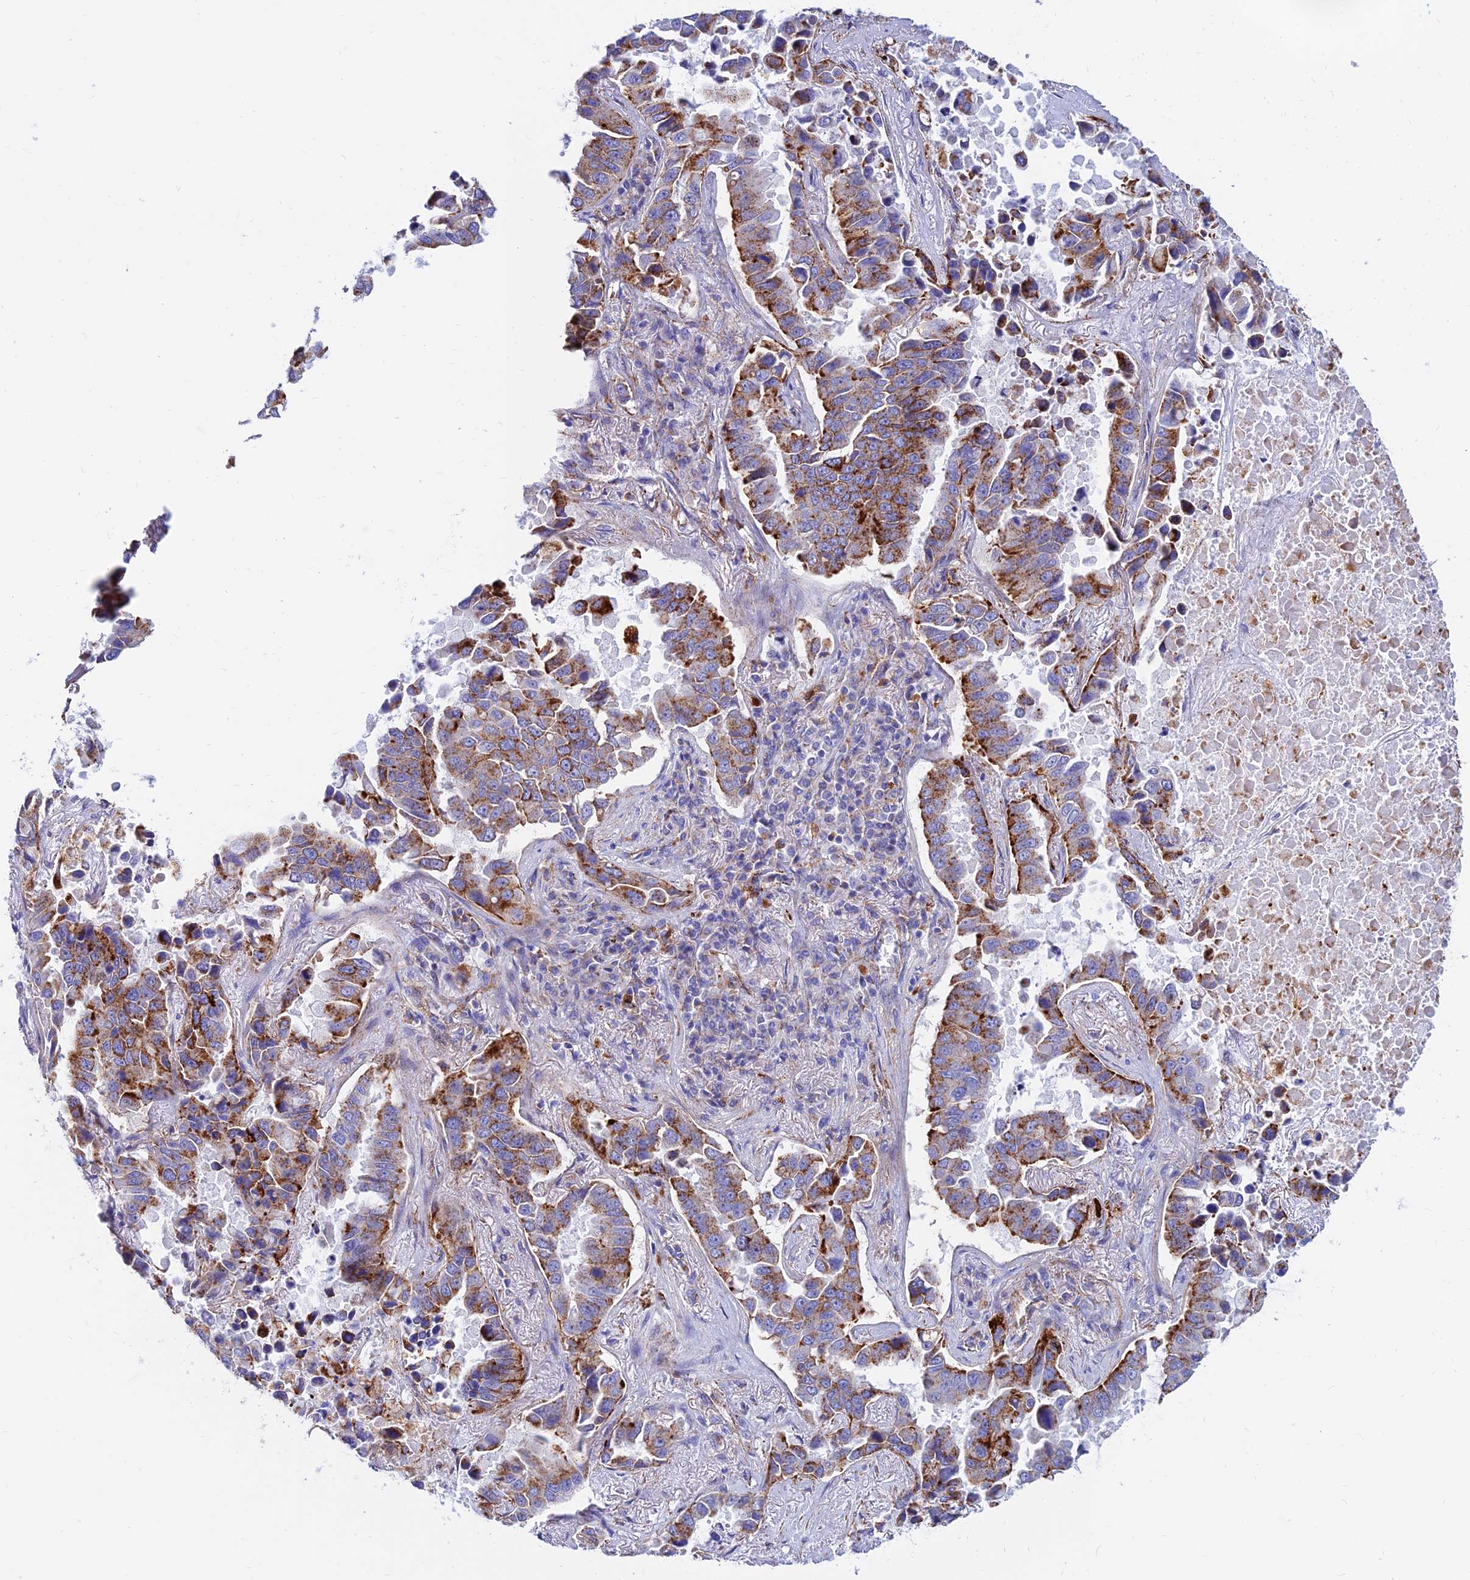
{"staining": {"intensity": "strong", "quantity": "25%-75%", "location": "cytoplasmic/membranous"}, "tissue": "lung cancer", "cell_type": "Tumor cells", "image_type": "cancer", "snomed": [{"axis": "morphology", "description": "Adenocarcinoma, NOS"}, {"axis": "topography", "description": "Lung"}], "caption": "The histopathology image exhibits a brown stain indicating the presence of a protein in the cytoplasmic/membranous of tumor cells in lung cancer.", "gene": "SPNS1", "patient": {"sex": "male", "age": 64}}